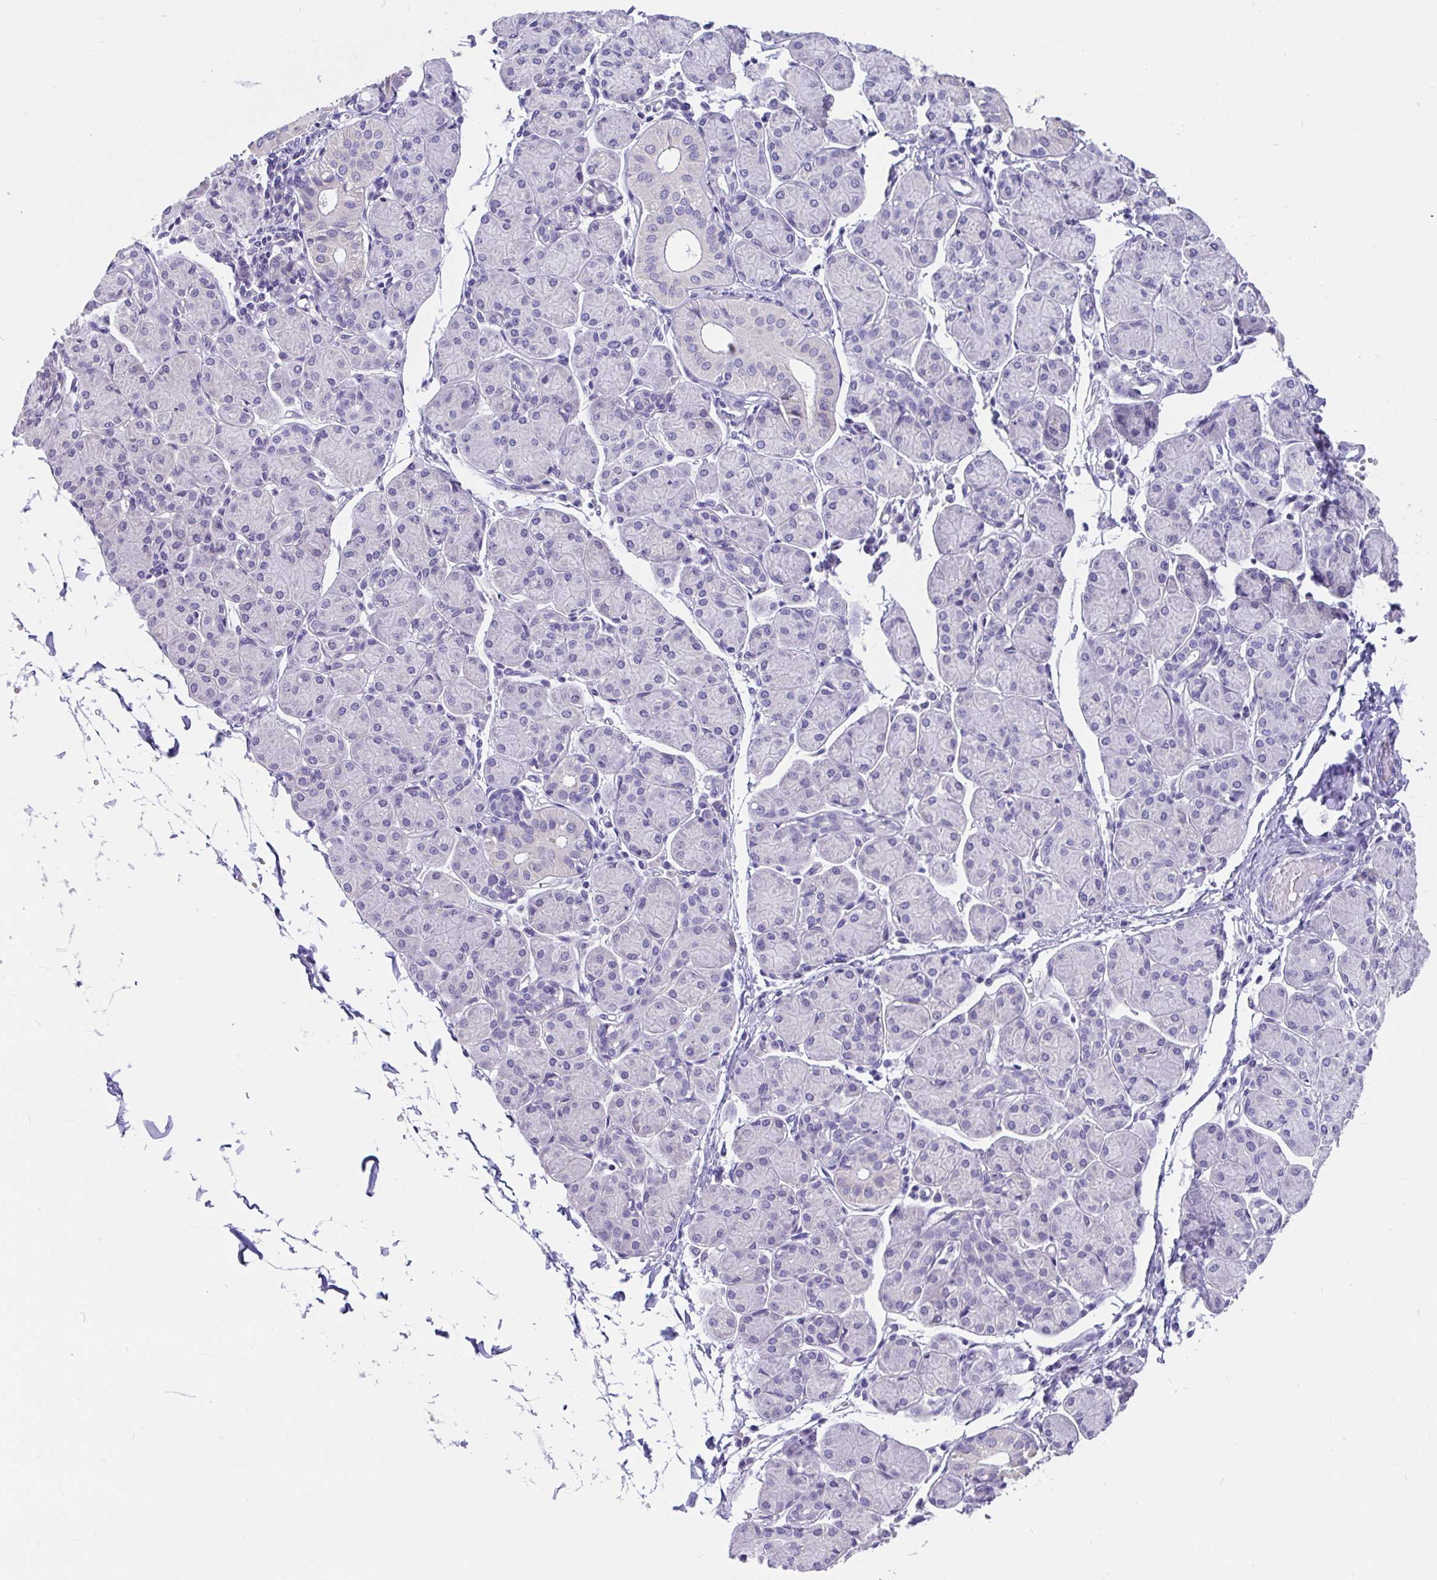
{"staining": {"intensity": "negative", "quantity": "none", "location": "none"}, "tissue": "salivary gland", "cell_type": "Glandular cells", "image_type": "normal", "snomed": [{"axis": "morphology", "description": "Normal tissue, NOS"}, {"axis": "morphology", "description": "Inflammation, NOS"}, {"axis": "topography", "description": "Lymph node"}, {"axis": "topography", "description": "Salivary gland"}], "caption": "Salivary gland was stained to show a protein in brown. There is no significant positivity in glandular cells.", "gene": "INTS5", "patient": {"sex": "male", "age": 3}}